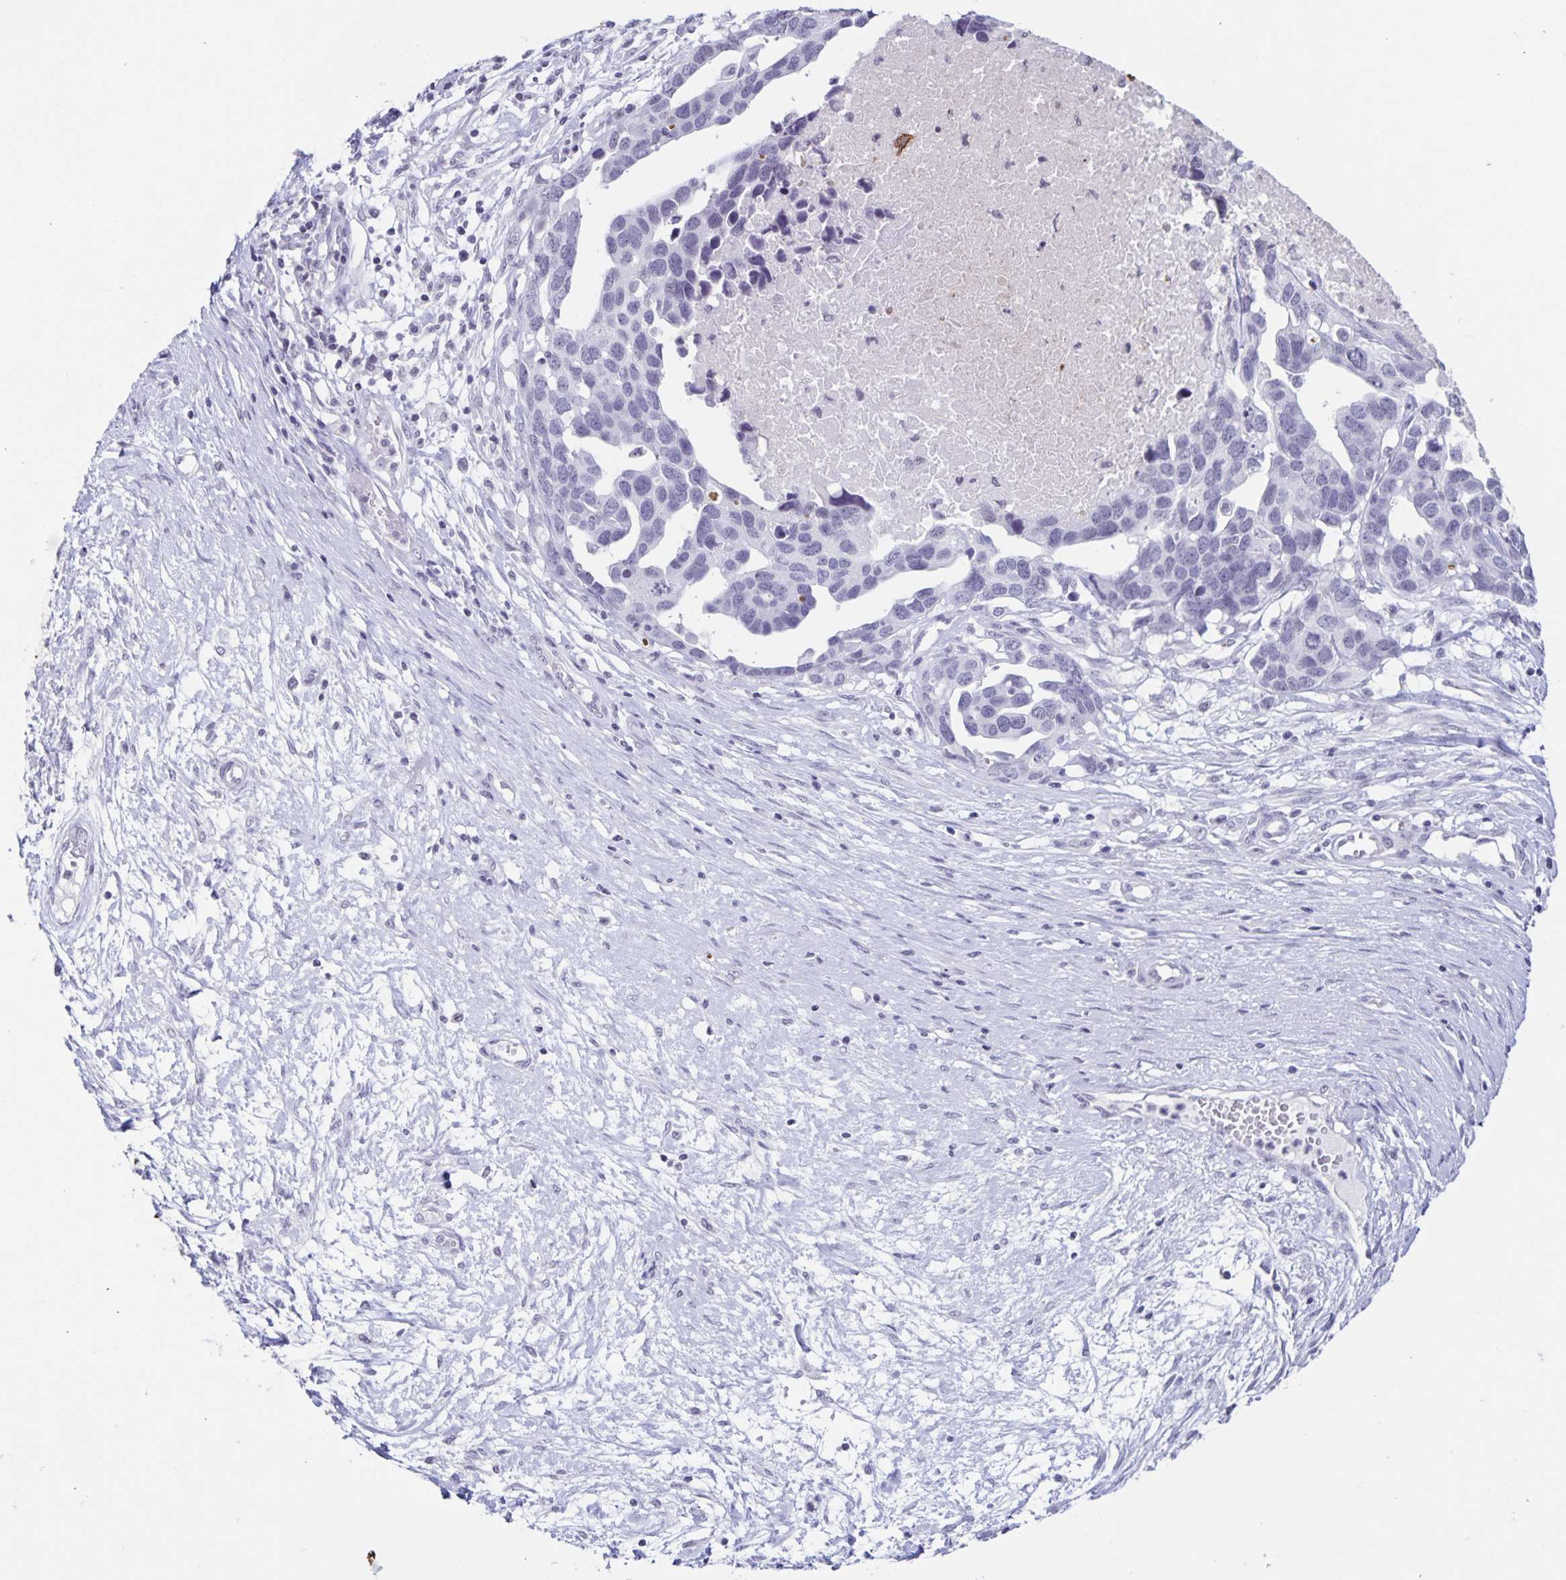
{"staining": {"intensity": "negative", "quantity": "none", "location": "none"}, "tissue": "ovarian cancer", "cell_type": "Tumor cells", "image_type": "cancer", "snomed": [{"axis": "morphology", "description": "Cystadenocarcinoma, serous, NOS"}, {"axis": "topography", "description": "Ovary"}], "caption": "High magnification brightfield microscopy of serous cystadenocarcinoma (ovarian) stained with DAB (brown) and counterstained with hematoxylin (blue): tumor cells show no significant positivity.", "gene": "LCE6A", "patient": {"sex": "female", "age": 54}}